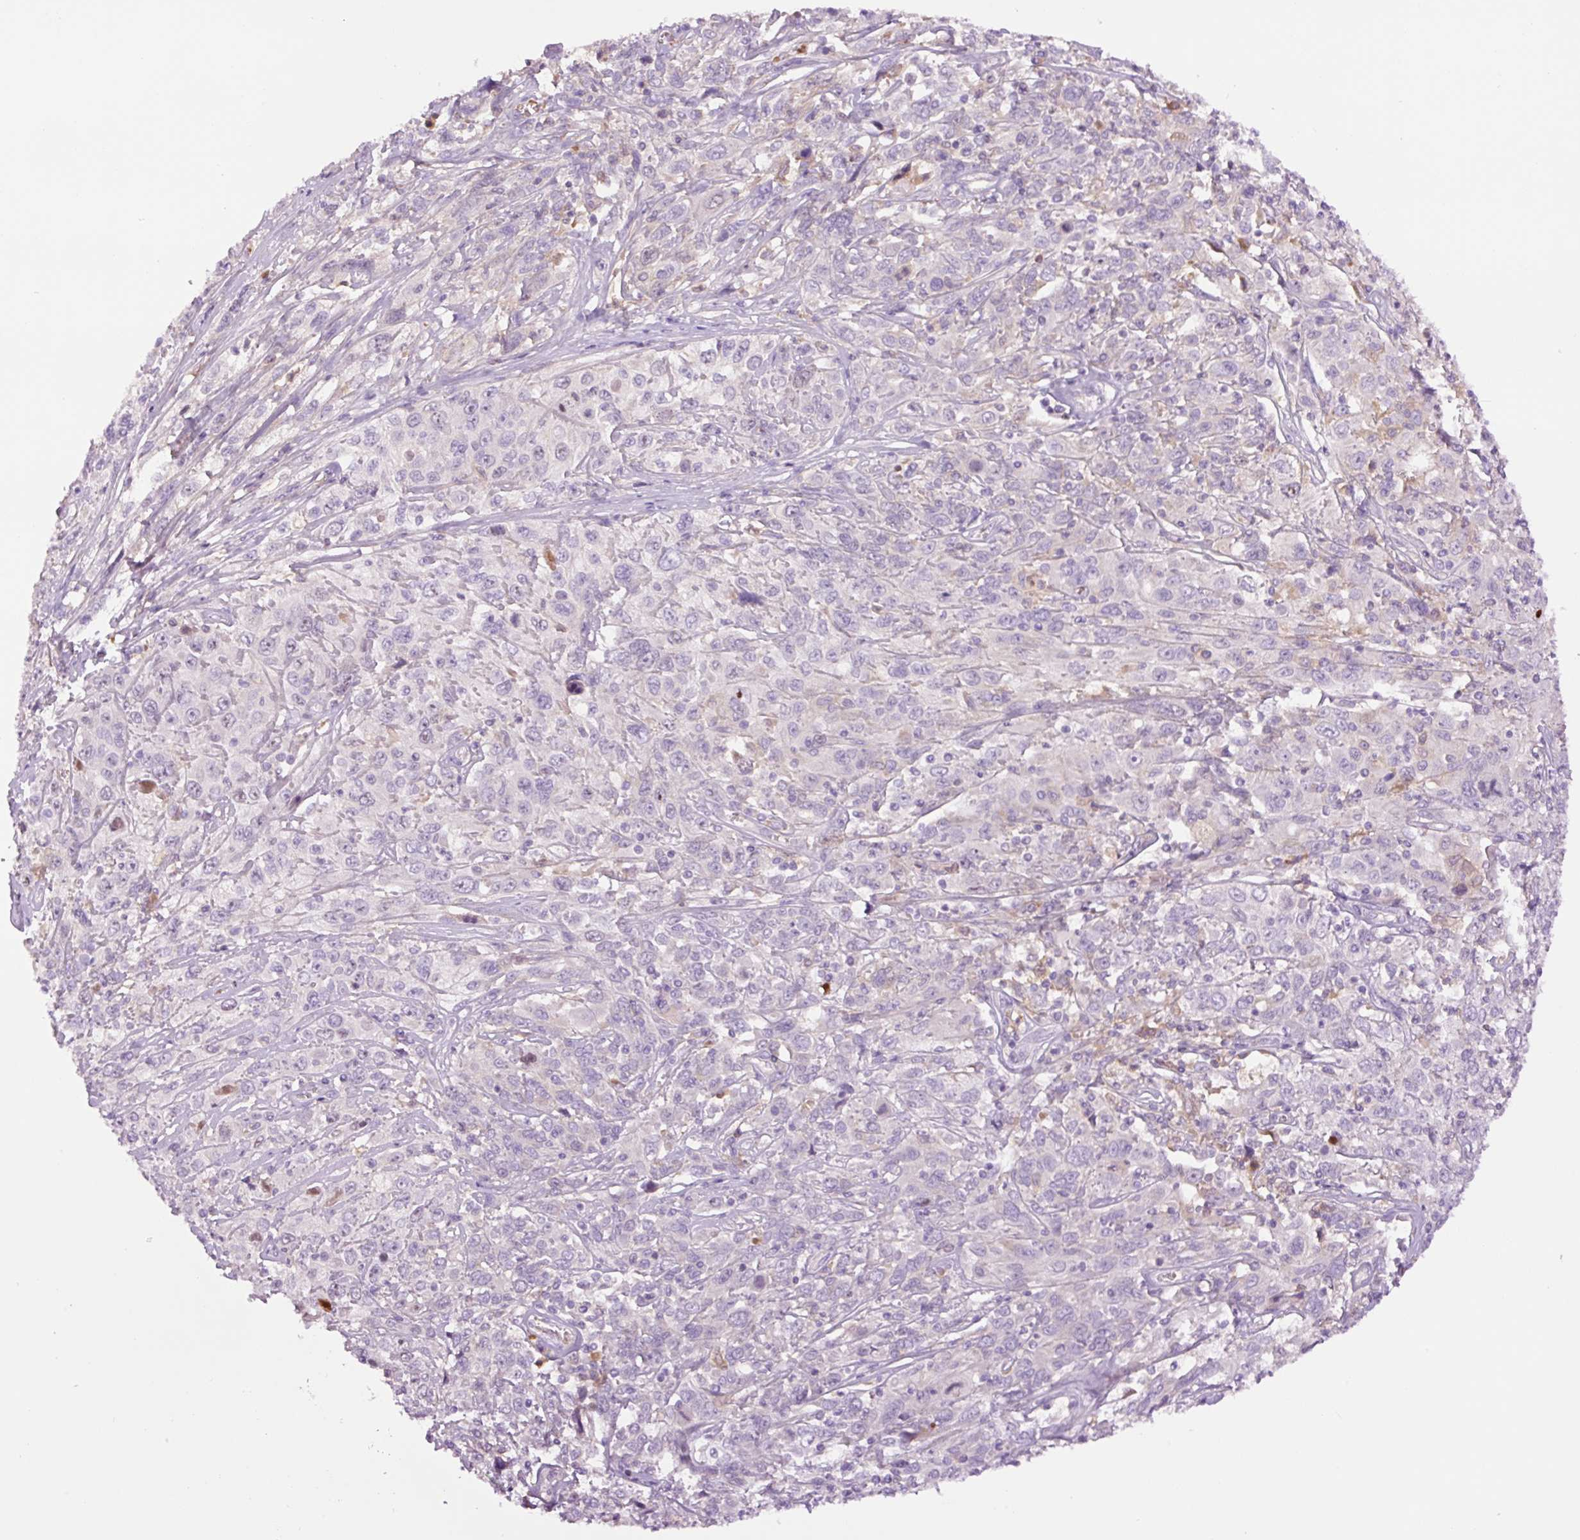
{"staining": {"intensity": "negative", "quantity": "none", "location": "none"}, "tissue": "cervical cancer", "cell_type": "Tumor cells", "image_type": "cancer", "snomed": [{"axis": "morphology", "description": "Squamous cell carcinoma, NOS"}, {"axis": "topography", "description": "Cervix"}], "caption": "There is no significant staining in tumor cells of cervical cancer (squamous cell carcinoma).", "gene": "DPPA4", "patient": {"sex": "female", "age": 46}}